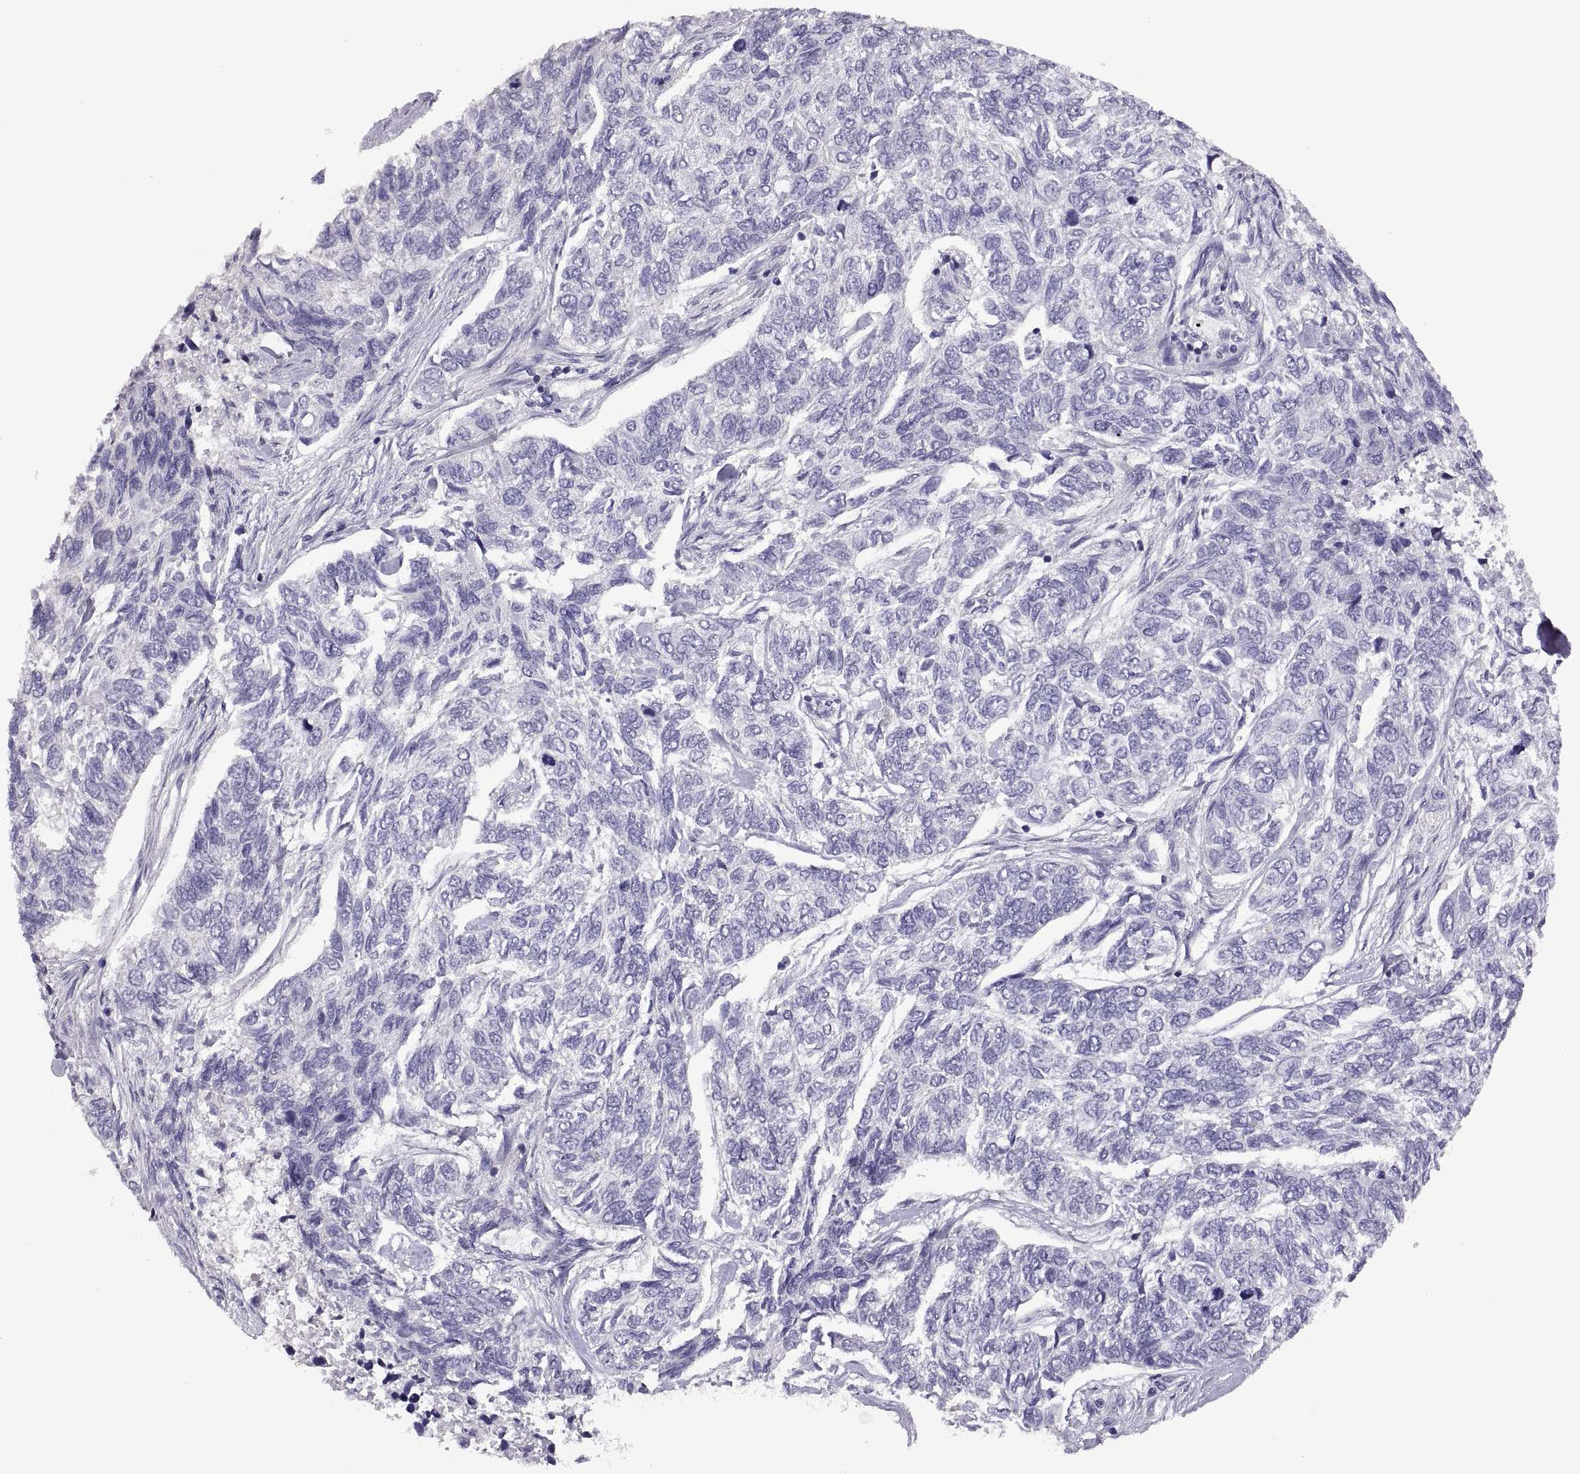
{"staining": {"intensity": "negative", "quantity": "none", "location": "none"}, "tissue": "skin cancer", "cell_type": "Tumor cells", "image_type": "cancer", "snomed": [{"axis": "morphology", "description": "Basal cell carcinoma"}, {"axis": "topography", "description": "Skin"}], "caption": "High magnification brightfield microscopy of basal cell carcinoma (skin) stained with DAB (3,3'-diaminobenzidine) (brown) and counterstained with hematoxylin (blue): tumor cells show no significant expression. Nuclei are stained in blue.", "gene": "TBX19", "patient": {"sex": "female", "age": 65}}